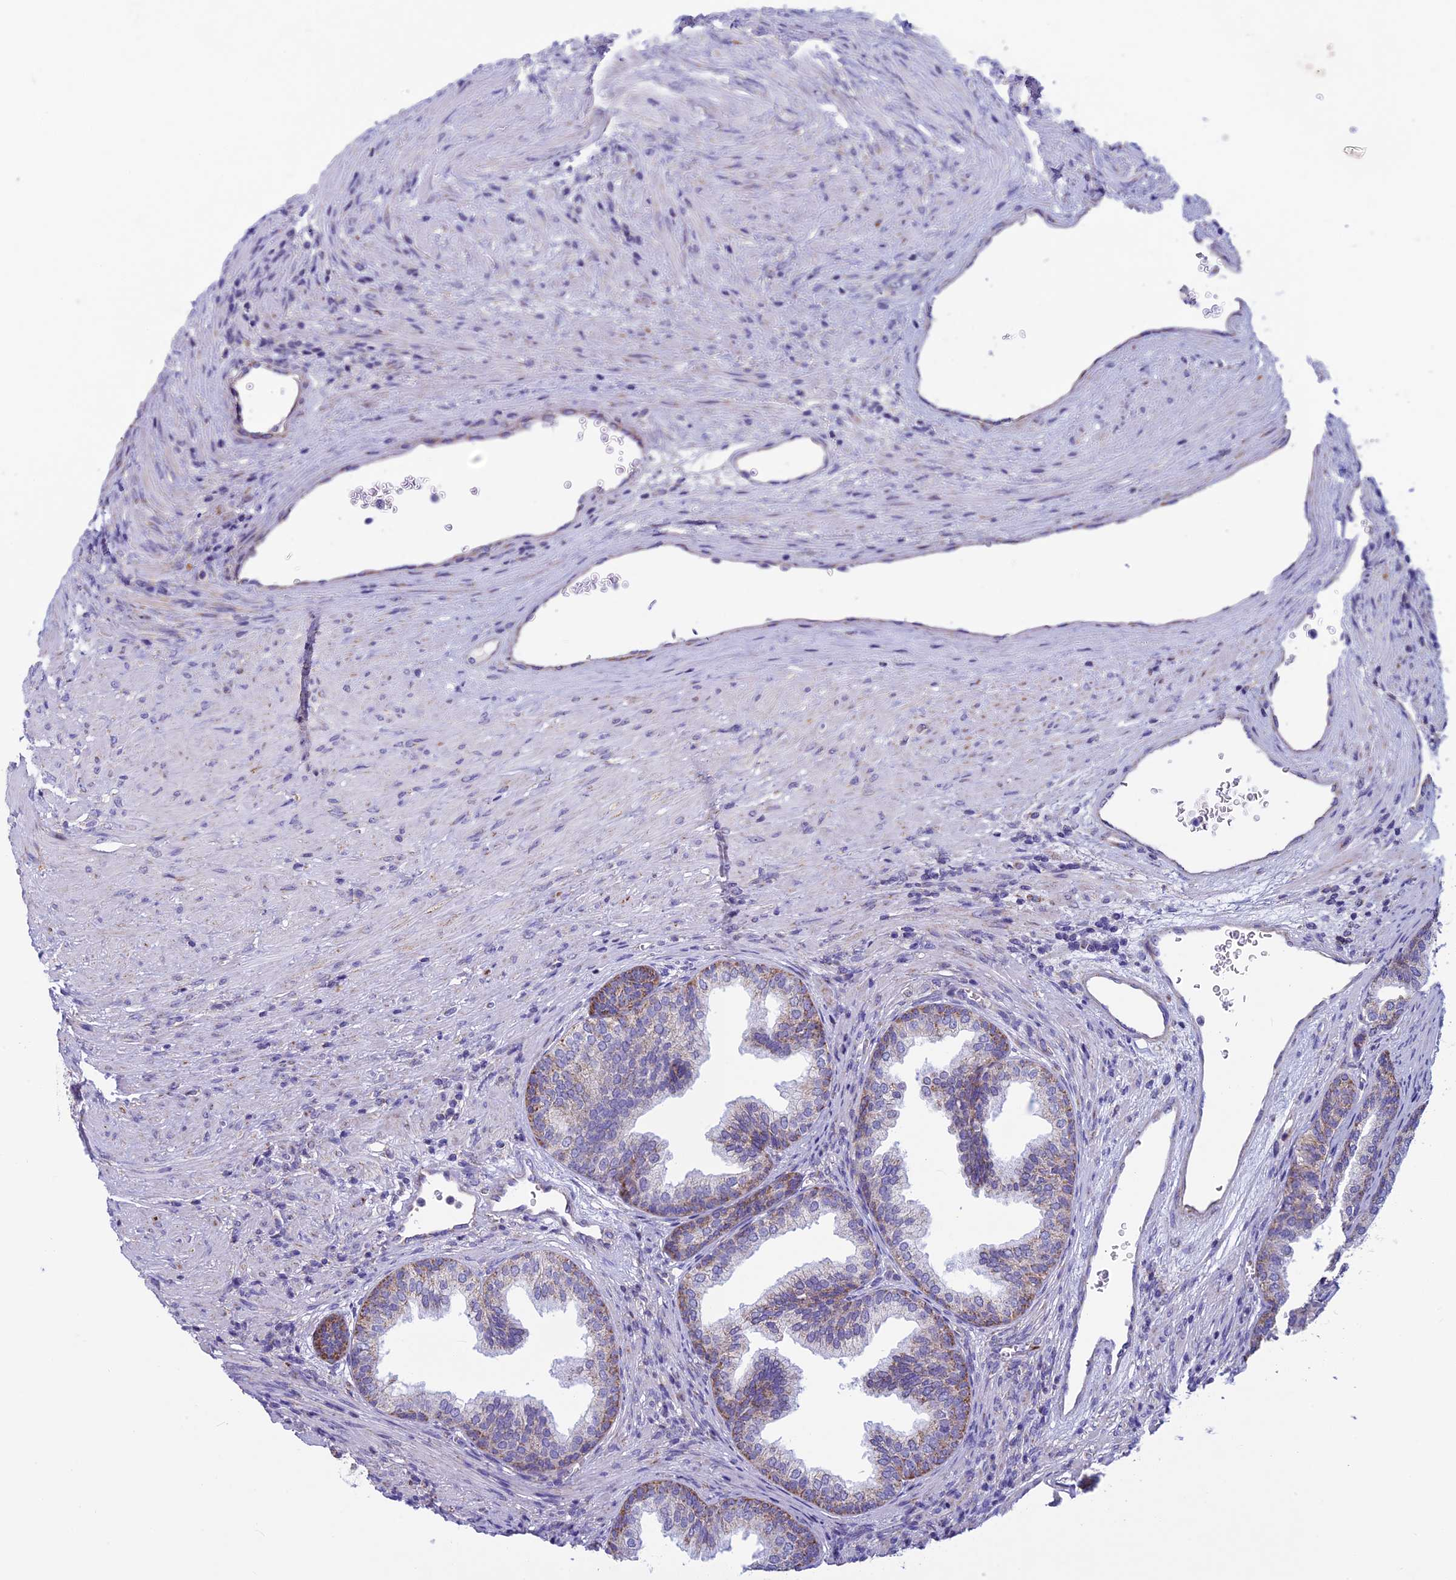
{"staining": {"intensity": "moderate", "quantity": "<25%", "location": "cytoplasmic/membranous"}, "tissue": "prostate", "cell_type": "Glandular cells", "image_type": "normal", "snomed": [{"axis": "morphology", "description": "Normal tissue, NOS"}, {"axis": "topography", "description": "Prostate"}], "caption": "Immunohistochemical staining of unremarkable prostate reveals moderate cytoplasmic/membranous protein staining in about <25% of glandular cells.", "gene": "MFSD12", "patient": {"sex": "male", "age": 76}}